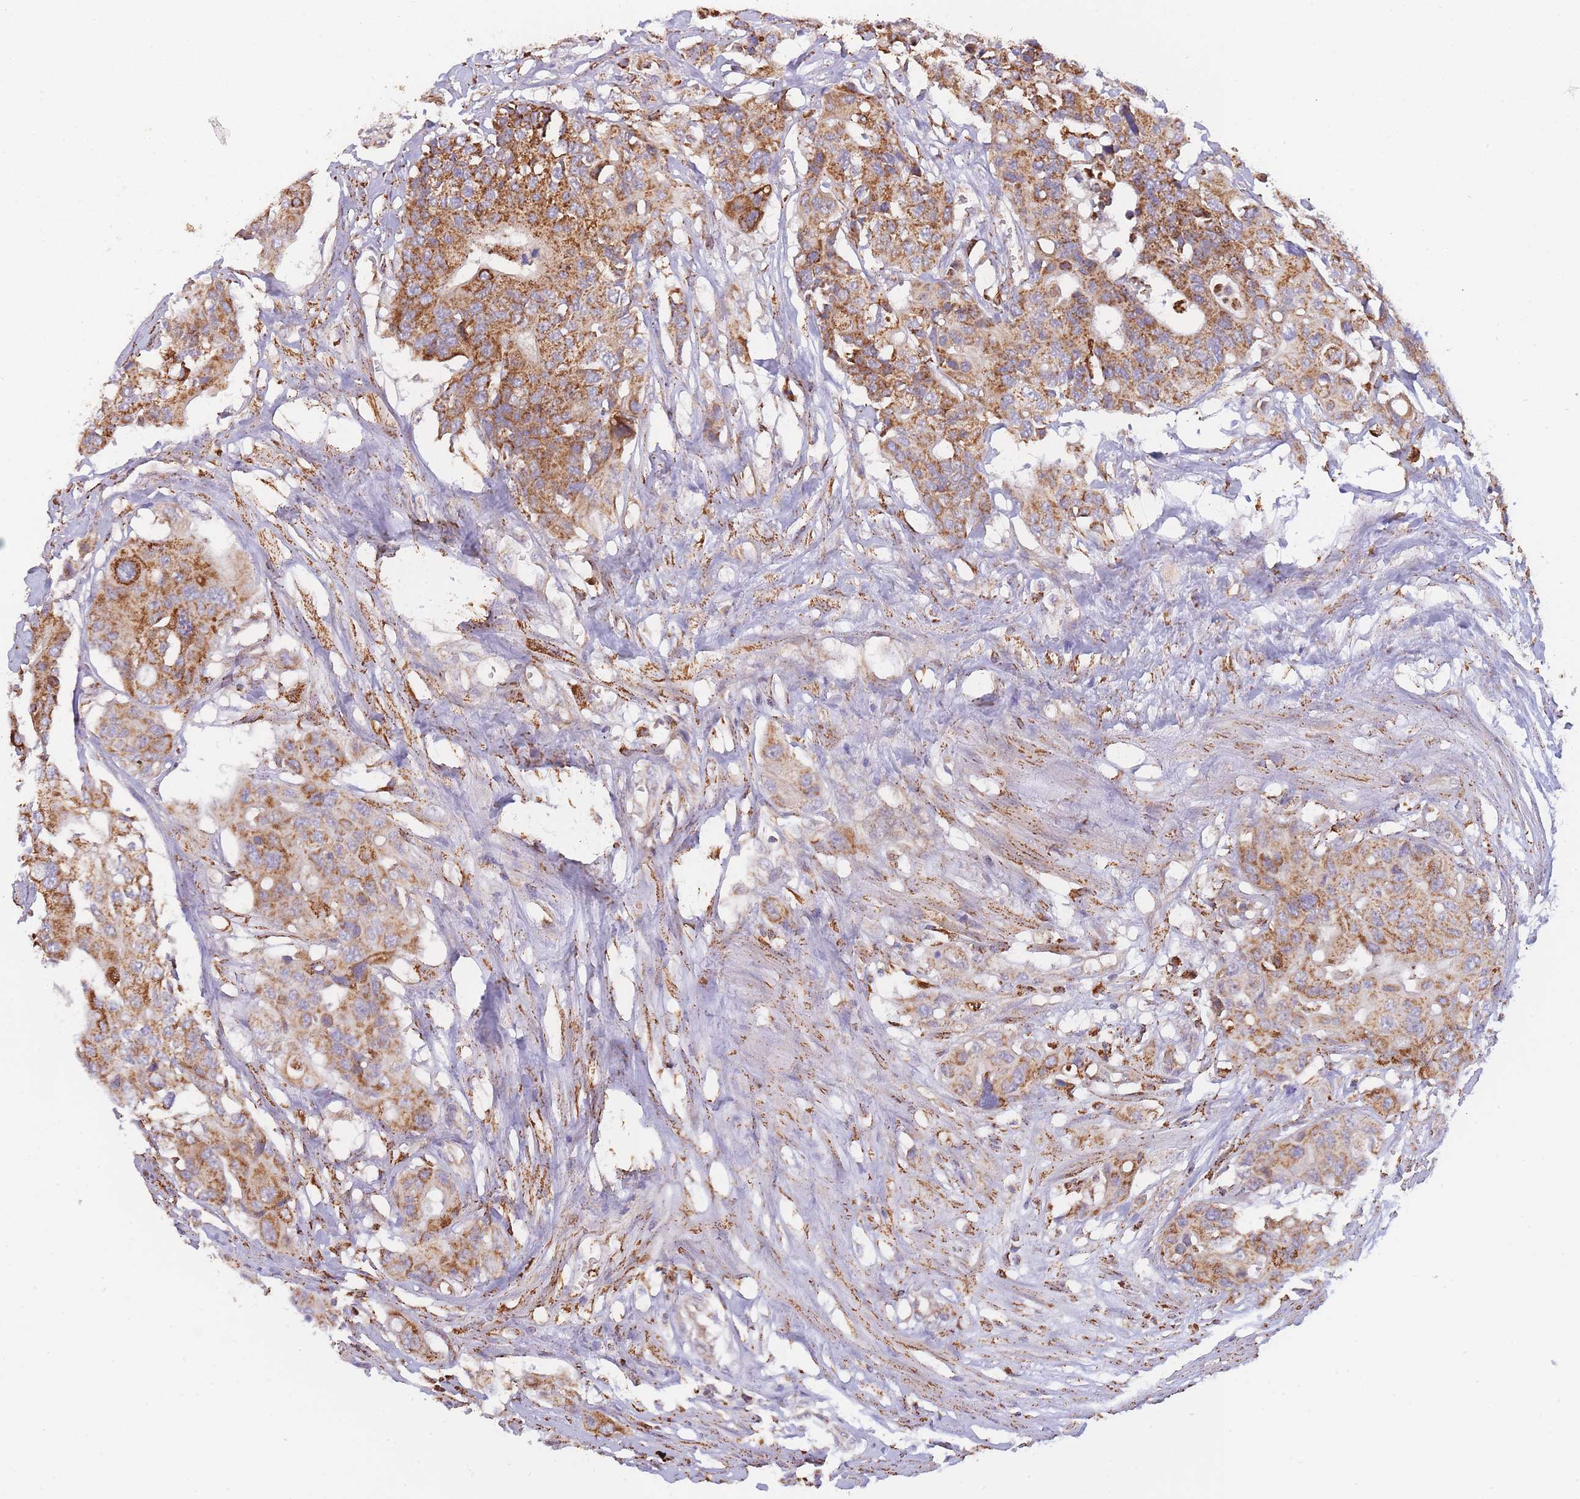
{"staining": {"intensity": "strong", "quantity": ">75%", "location": "cytoplasmic/membranous"}, "tissue": "colorectal cancer", "cell_type": "Tumor cells", "image_type": "cancer", "snomed": [{"axis": "morphology", "description": "Adenocarcinoma, NOS"}, {"axis": "topography", "description": "Colon"}], "caption": "There is high levels of strong cytoplasmic/membranous staining in tumor cells of colorectal cancer, as demonstrated by immunohistochemical staining (brown color).", "gene": "MRPL17", "patient": {"sex": "male", "age": 77}}